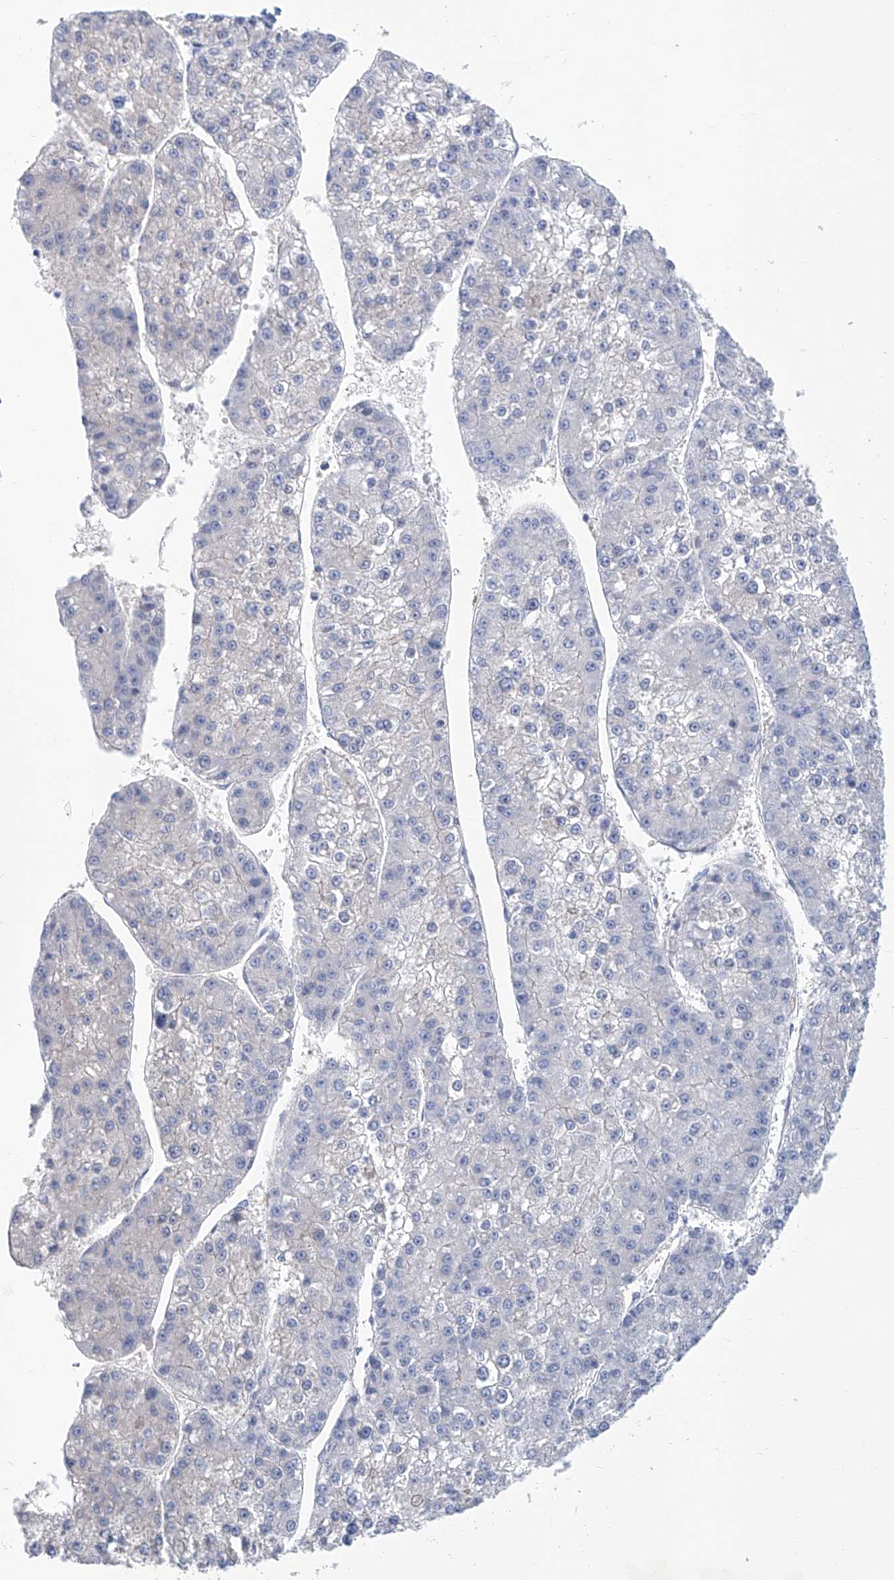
{"staining": {"intensity": "negative", "quantity": "none", "location": "none"}, "tissue": "liver cancer", "cell_type": "Tumor cells", "image_type": "cancer", "snomed": [{"axis": "morphology", "description": "Carcinoma, Hepatocellular, NOS"}, {"axis": "topography", "description": "Liver"}], "caption": "The IHC photomicrograph has no significant positivity in tumor cells of liver hepatocellular carcinoma tissue.", "gene": "TNN", "patient": {"sex": "female", "age": 73}}